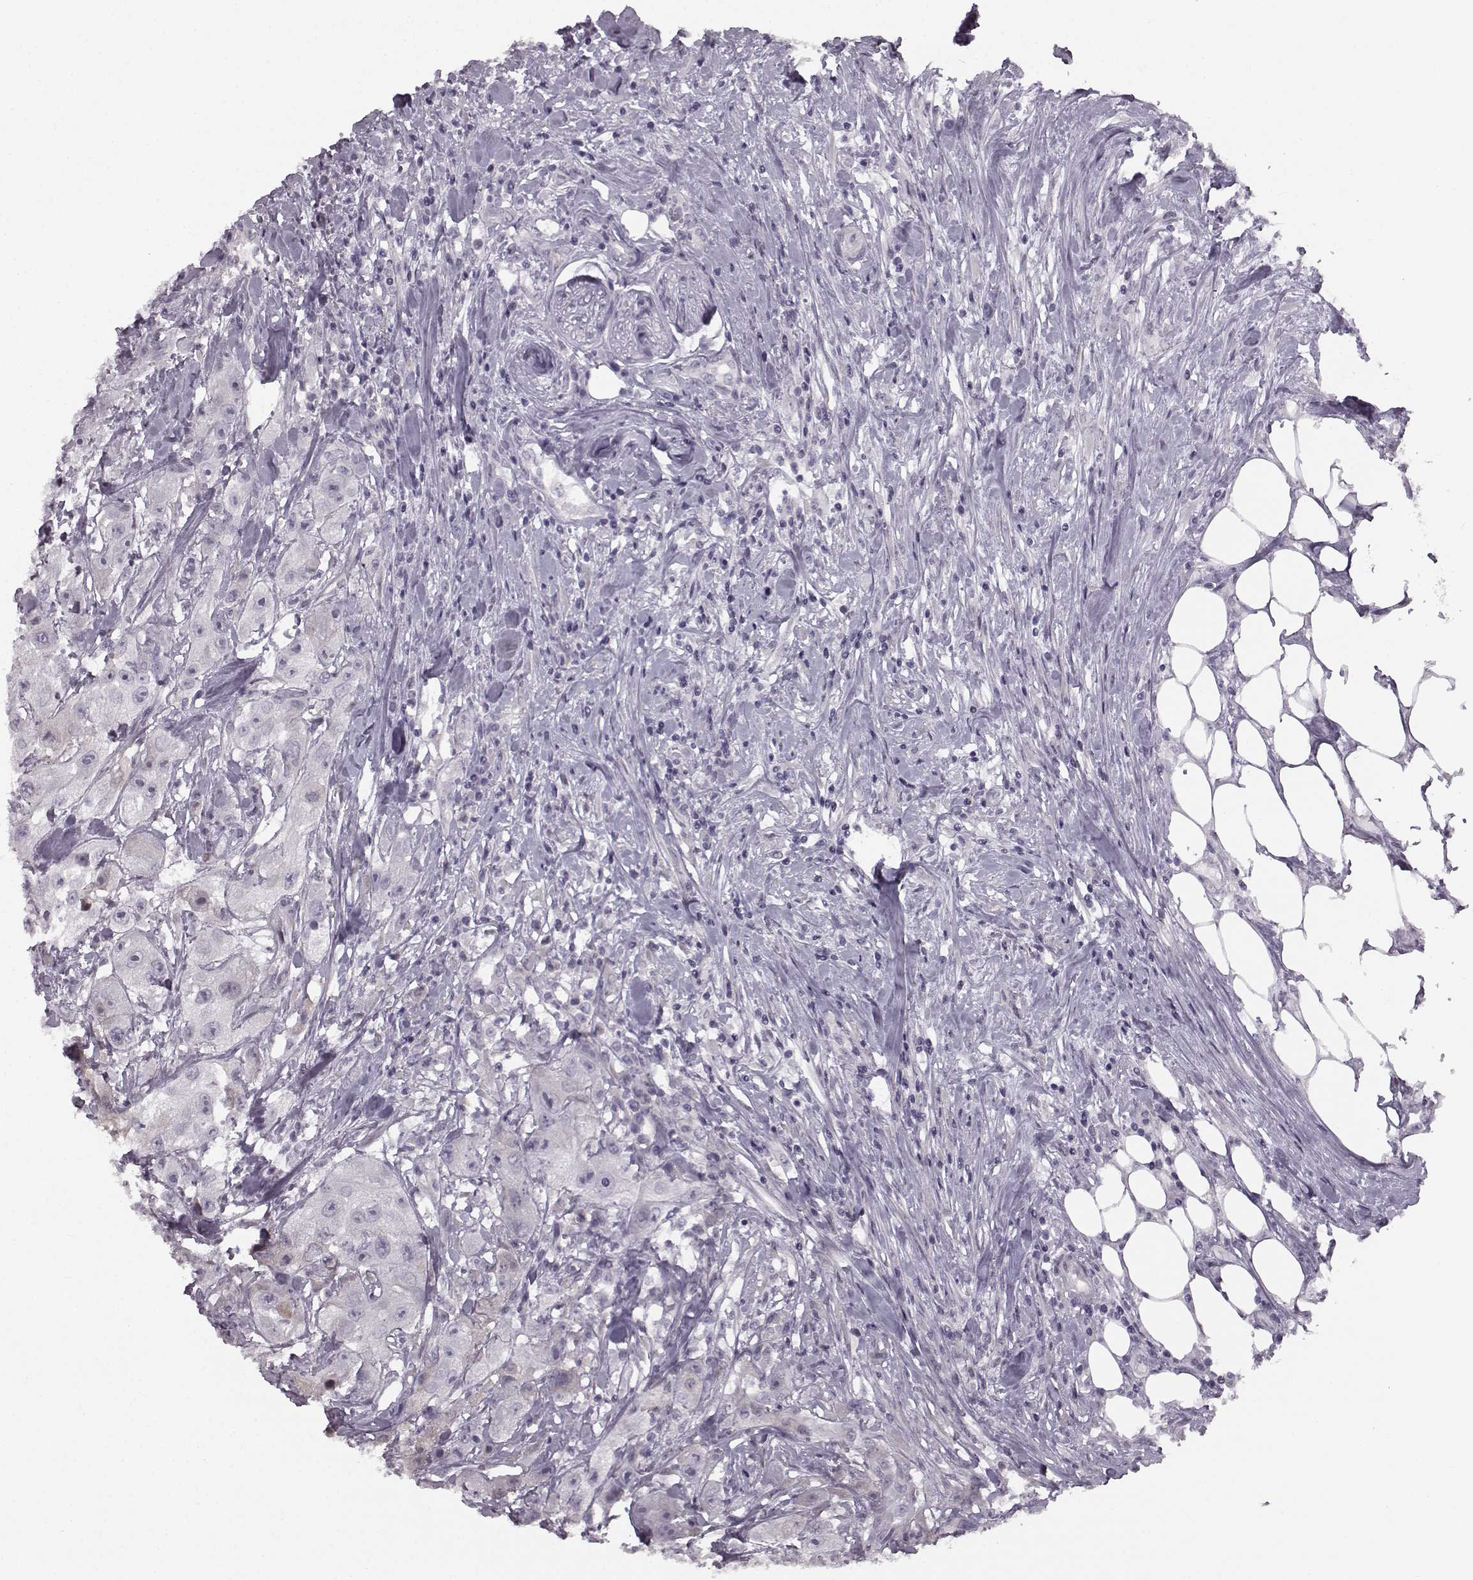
{"staining": {"intensity": "negative", "quantity": "none", "location": "none"}, "tissue": "urothelial cancer", "cell_type": "Tumor cells", "image_type": "cancer", "snomed": [{"axis": "morphology", "description": "Urothelial carcinoma, High grade"}, {"axis": "topography", "description": "Urinary bladder"}], "caption": "There is no significant expression in tumor cells of urothelial carcinoma (high-grade). (DAB IHC, high magnification).", "gene": "SEMG2", "patient": {"sex": "male", "age": 79}}